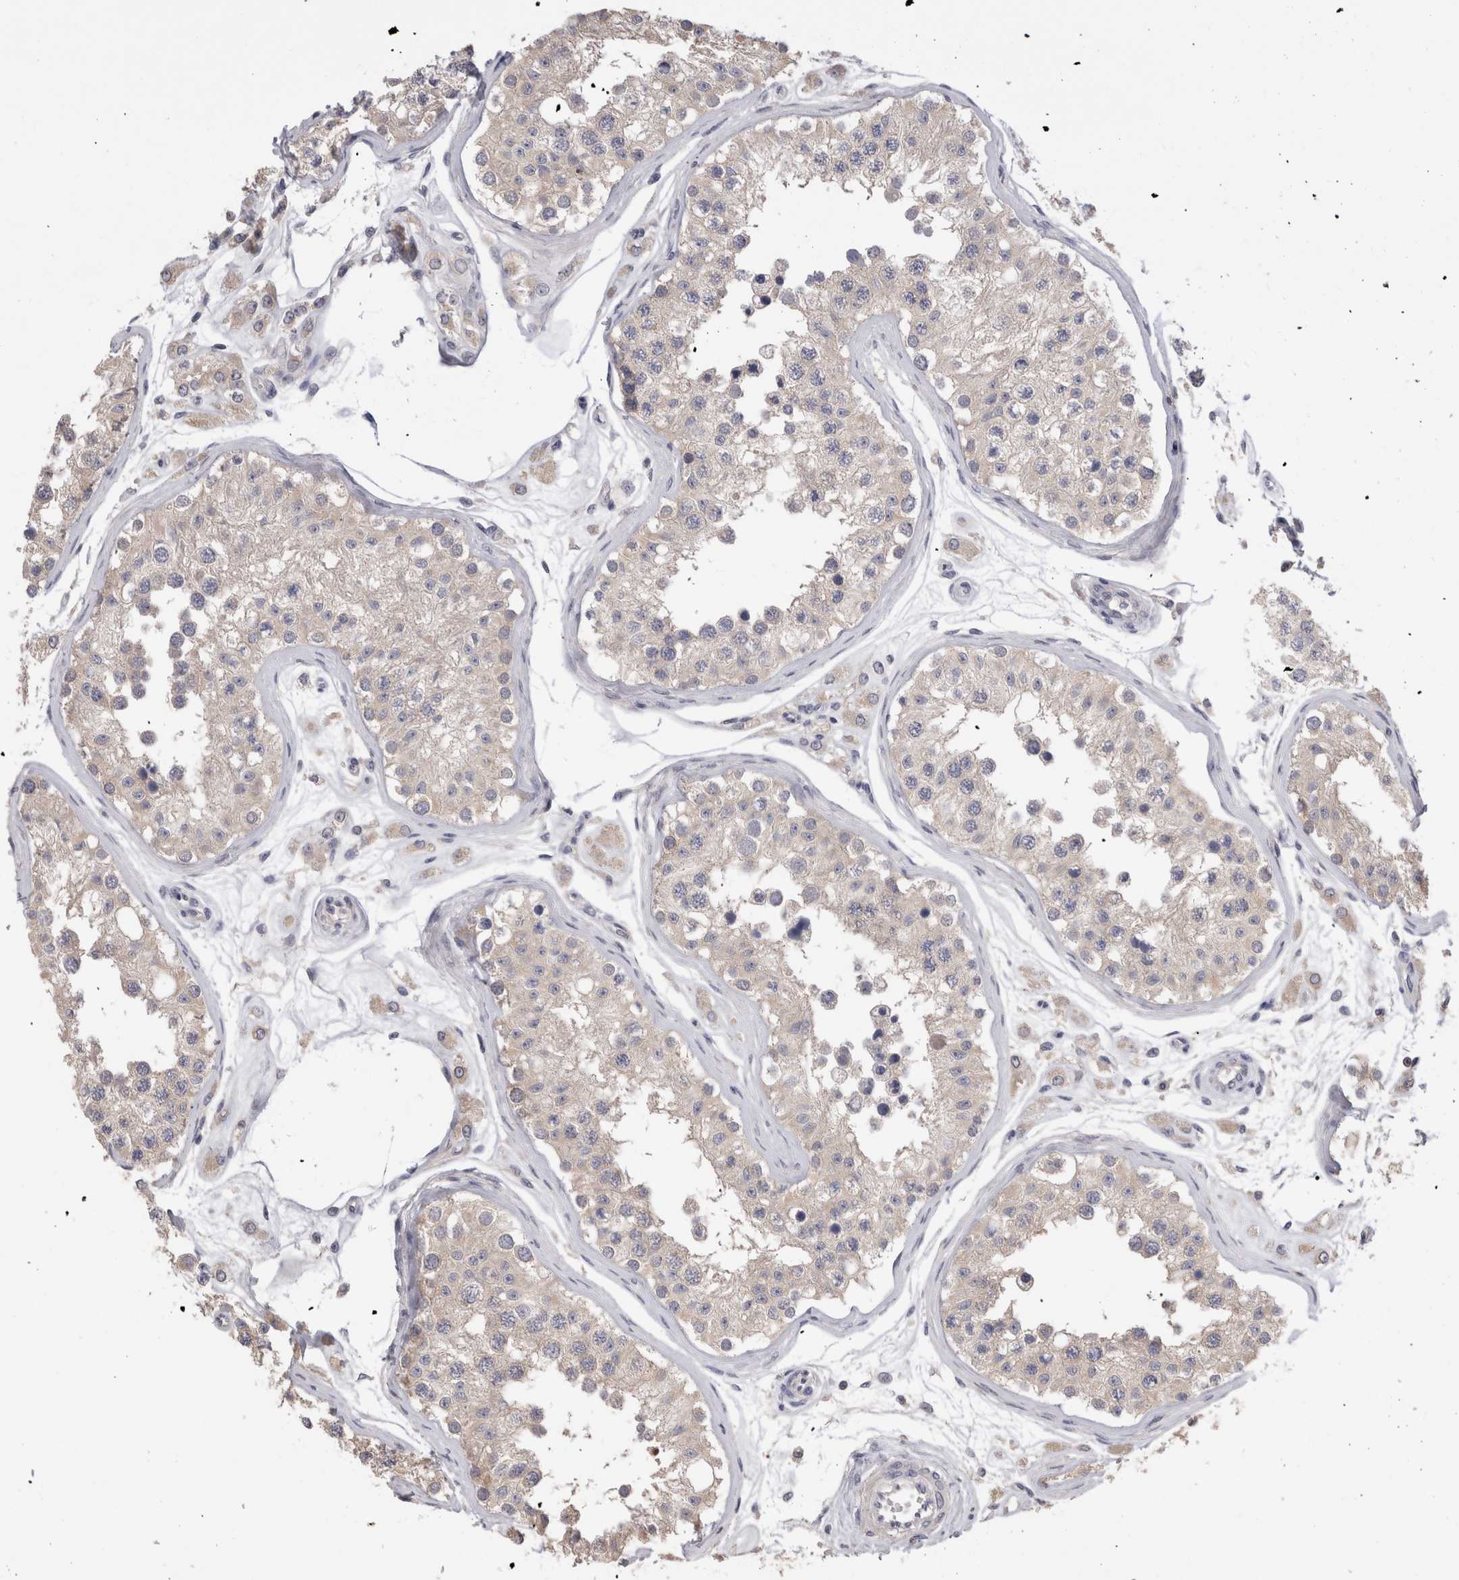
{"staining": {"intensity": "strong", "quantity": "25%-75%", "location": "cytoplasmic/membranous"}, "tissue": "testis", "cell_type": "Cells in seminiferous ducts", "image_type": "normal", "snomed": [{"axis": "morphology", "description": "Normal tissue, NOS"}, {"axis": "morphology", "description": "Adenocarcinoma, metastatic, NOS"}, {"axis": "topography", "description": "Testis"}], "caption": "Protein analysis of normal testis reveals strong cytoplasmic/membranous positivity in approximately 25%-75% of cells in seminiferous ducts.", "gene": "OTOR", "patient": {"sex": "male", "age": 26}}